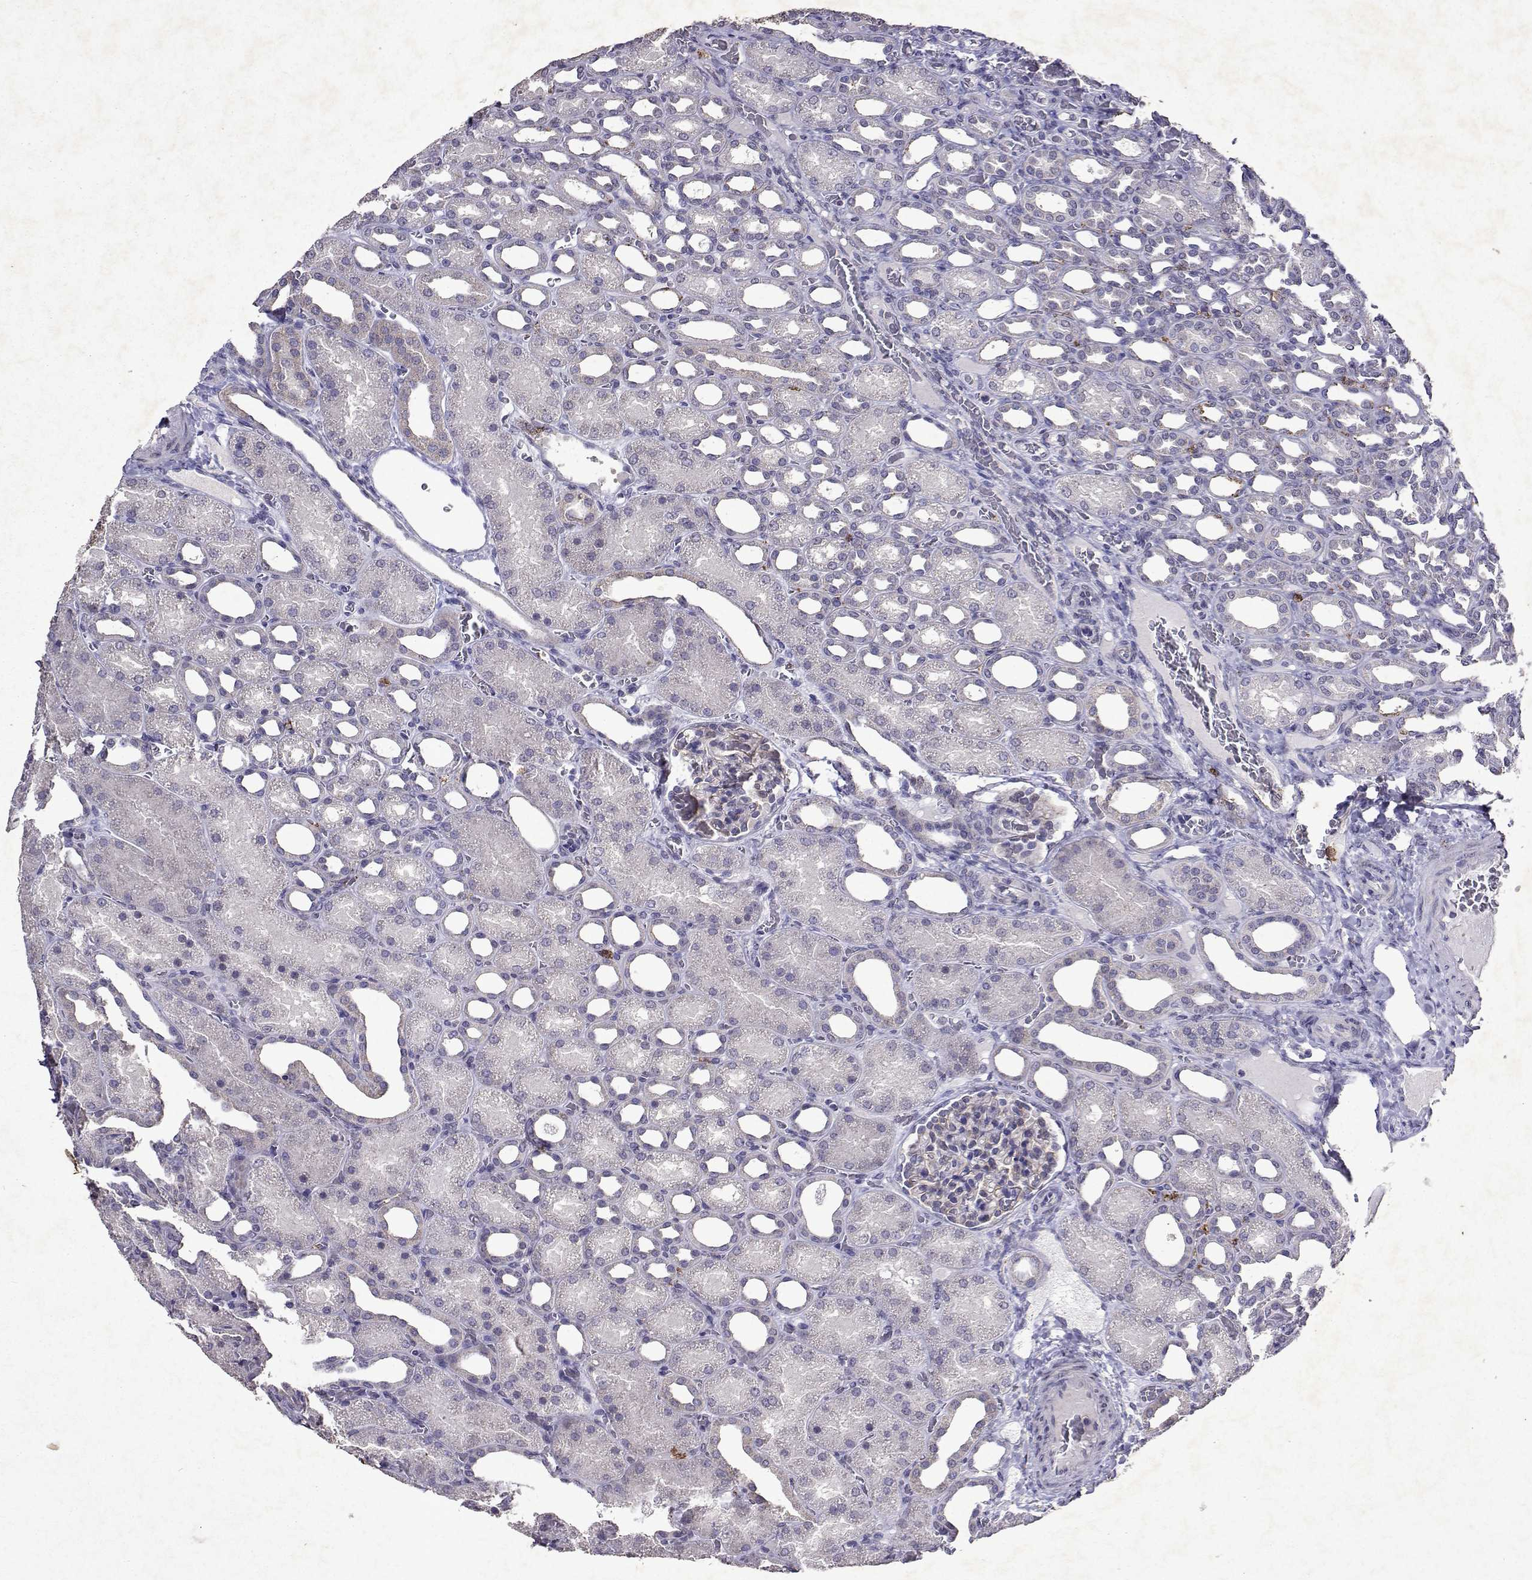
{"staining": {"intensity": "moderate", "quantity": "<25%", "location": "cytoplasmic/membranous,nuclear"}, "tissue": "kidney", "cell_type": "Cells in glomeruli", "image_type": "normal", "snomed": [{"axis": "morphology", "description": "Normal tissue, NOS"}, {"axis": "topography", "description": "Kidney"}], "caption": "IHC (DAB) staining of unremarkable human kidney displays moderate cytoplasmic/membranous,nuclear protein expression in about <25% of cells in glomeruli.", "gene": "DUSP28", "patient": {"sex": "male", "age": 2}}